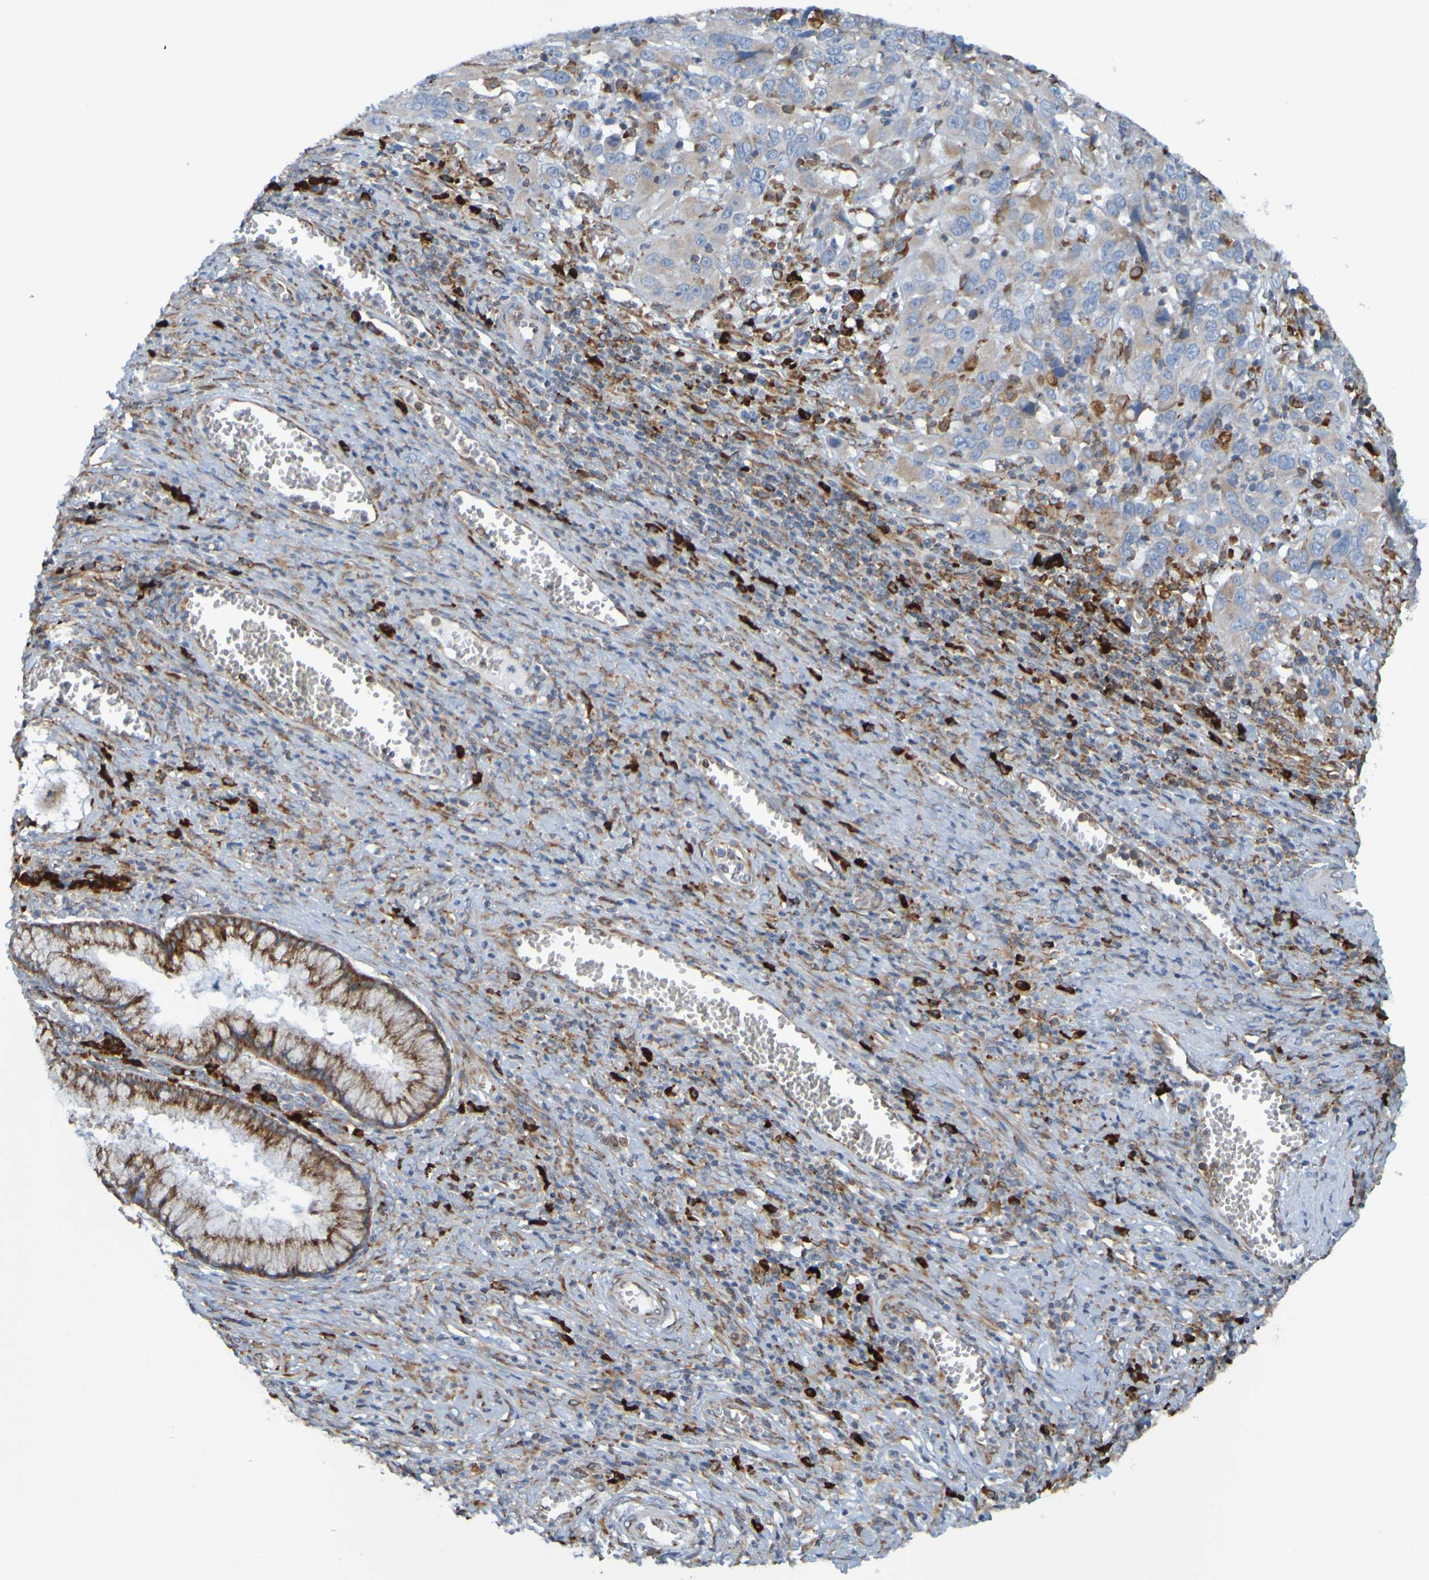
{"staining": {"intensity": "weak", "quantity": "25%-75%", "location": "cytoplasmic/membranous"}, "tissue": "cervical cancer", "cell_type": "Tumor cells", "image_type": "cancer", "snomed": [{"axis": "morphology", "description": "Squamous cell carcinoma, NOS"}, {"axis": "topography", "description": "Cervix"}], "caption": "Weak cytoplasmic/membranous staining is appreciated in approximately 25%-75% of tumor cells in cervical cancer.", "gene": "SSR1", "patient": {"sex": "female", "age": 32}}